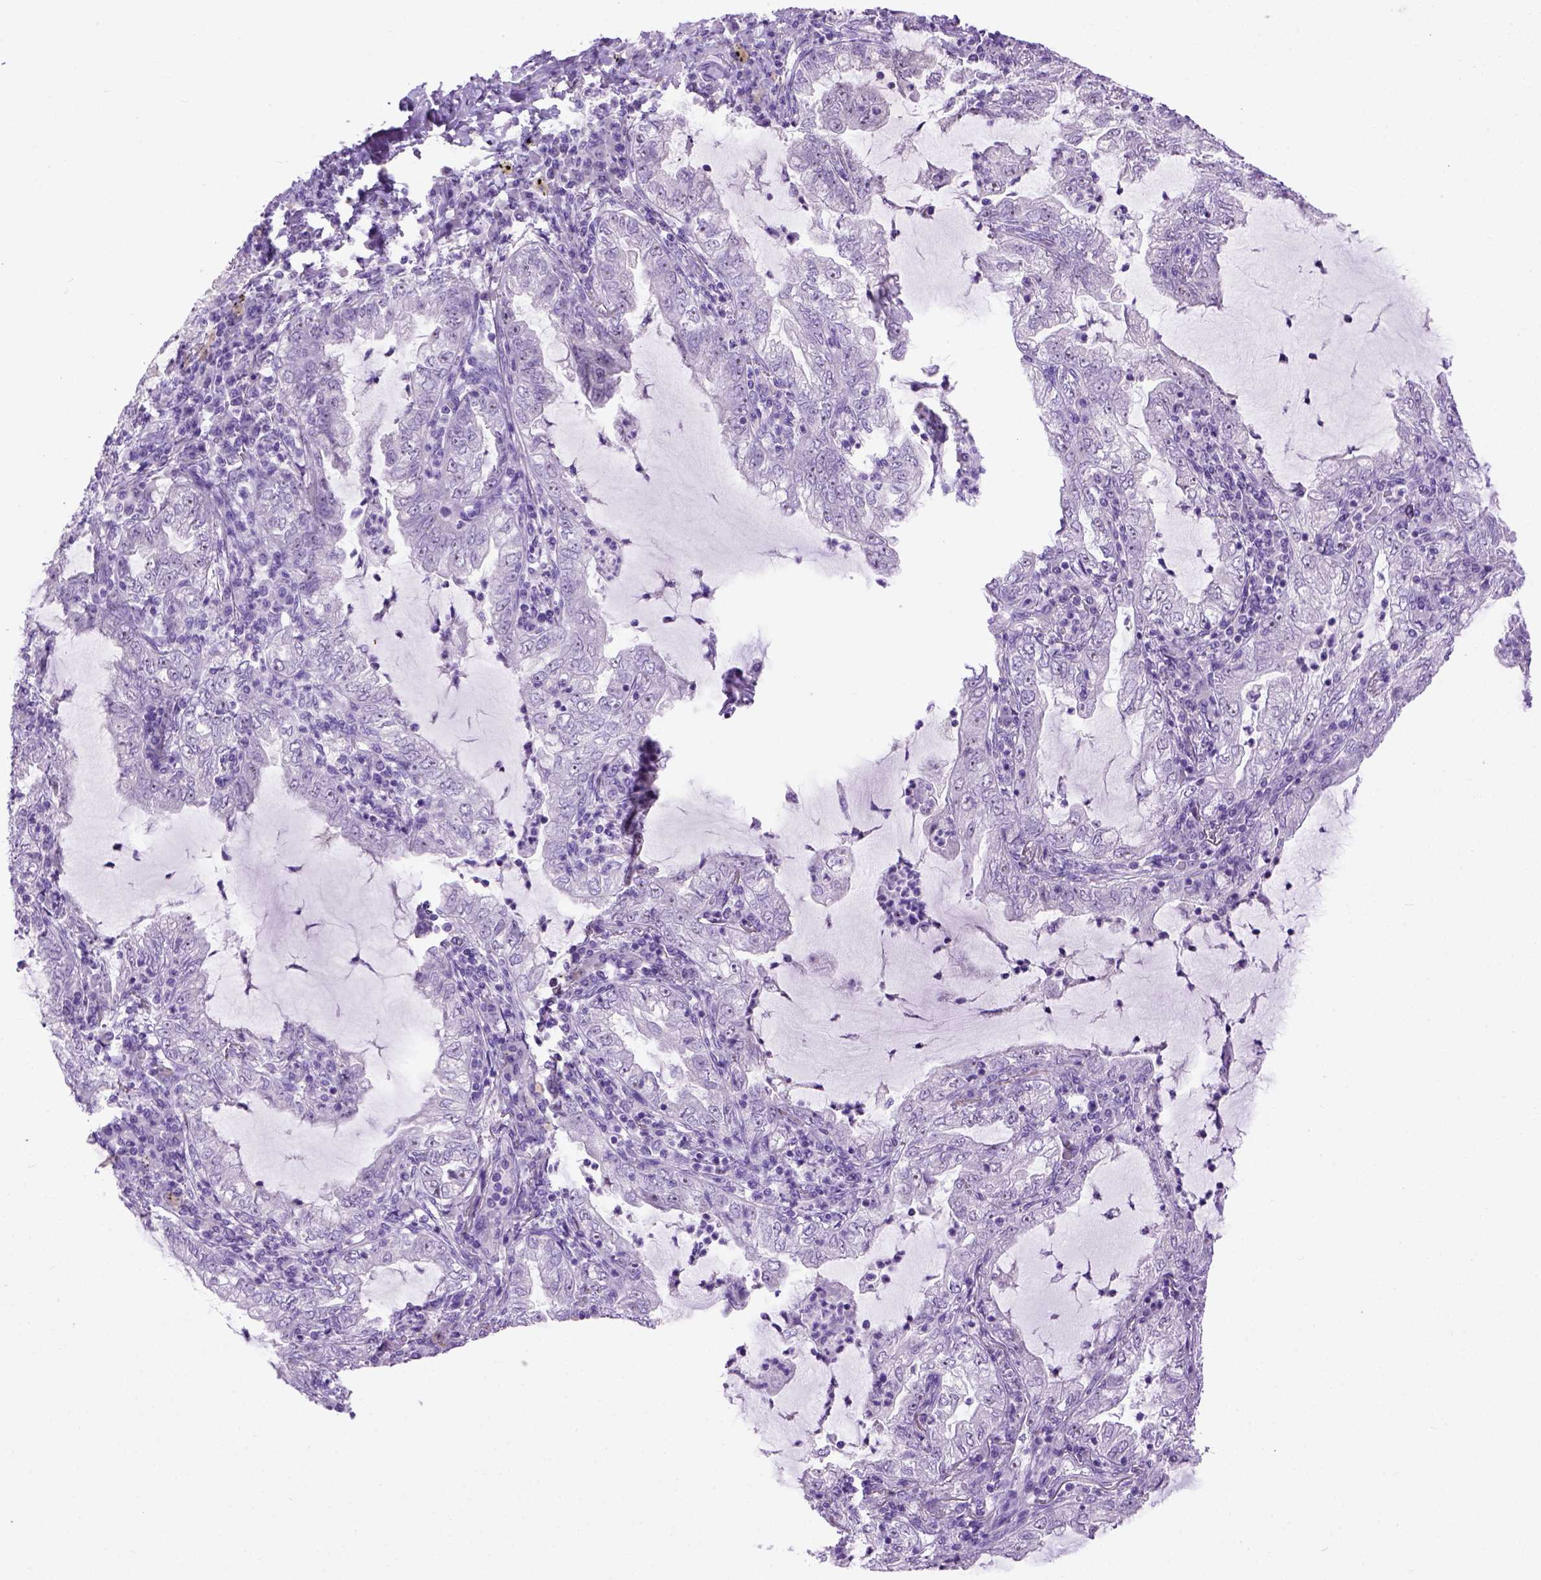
{"staining": {"intensity": "negative", "quantity": "none", "location": "none"}, "tissue": "lung cancer", "cell_type": "Tumor cells", "image_type": "cancer", "snomed": [{"axis": "morphology", "description": "Adenocarcinoma, NOS"}, {"axis": "topography", "description": "Lung"}], "caption": "DAB (3,3'-diaminobenzidine) immunohistochemical staining of lung cancer (adenocarcinoma) displays no significant staining in tumor cells.", "gene": "UTP4", "patient": {"sex": "female", "age": 73}}